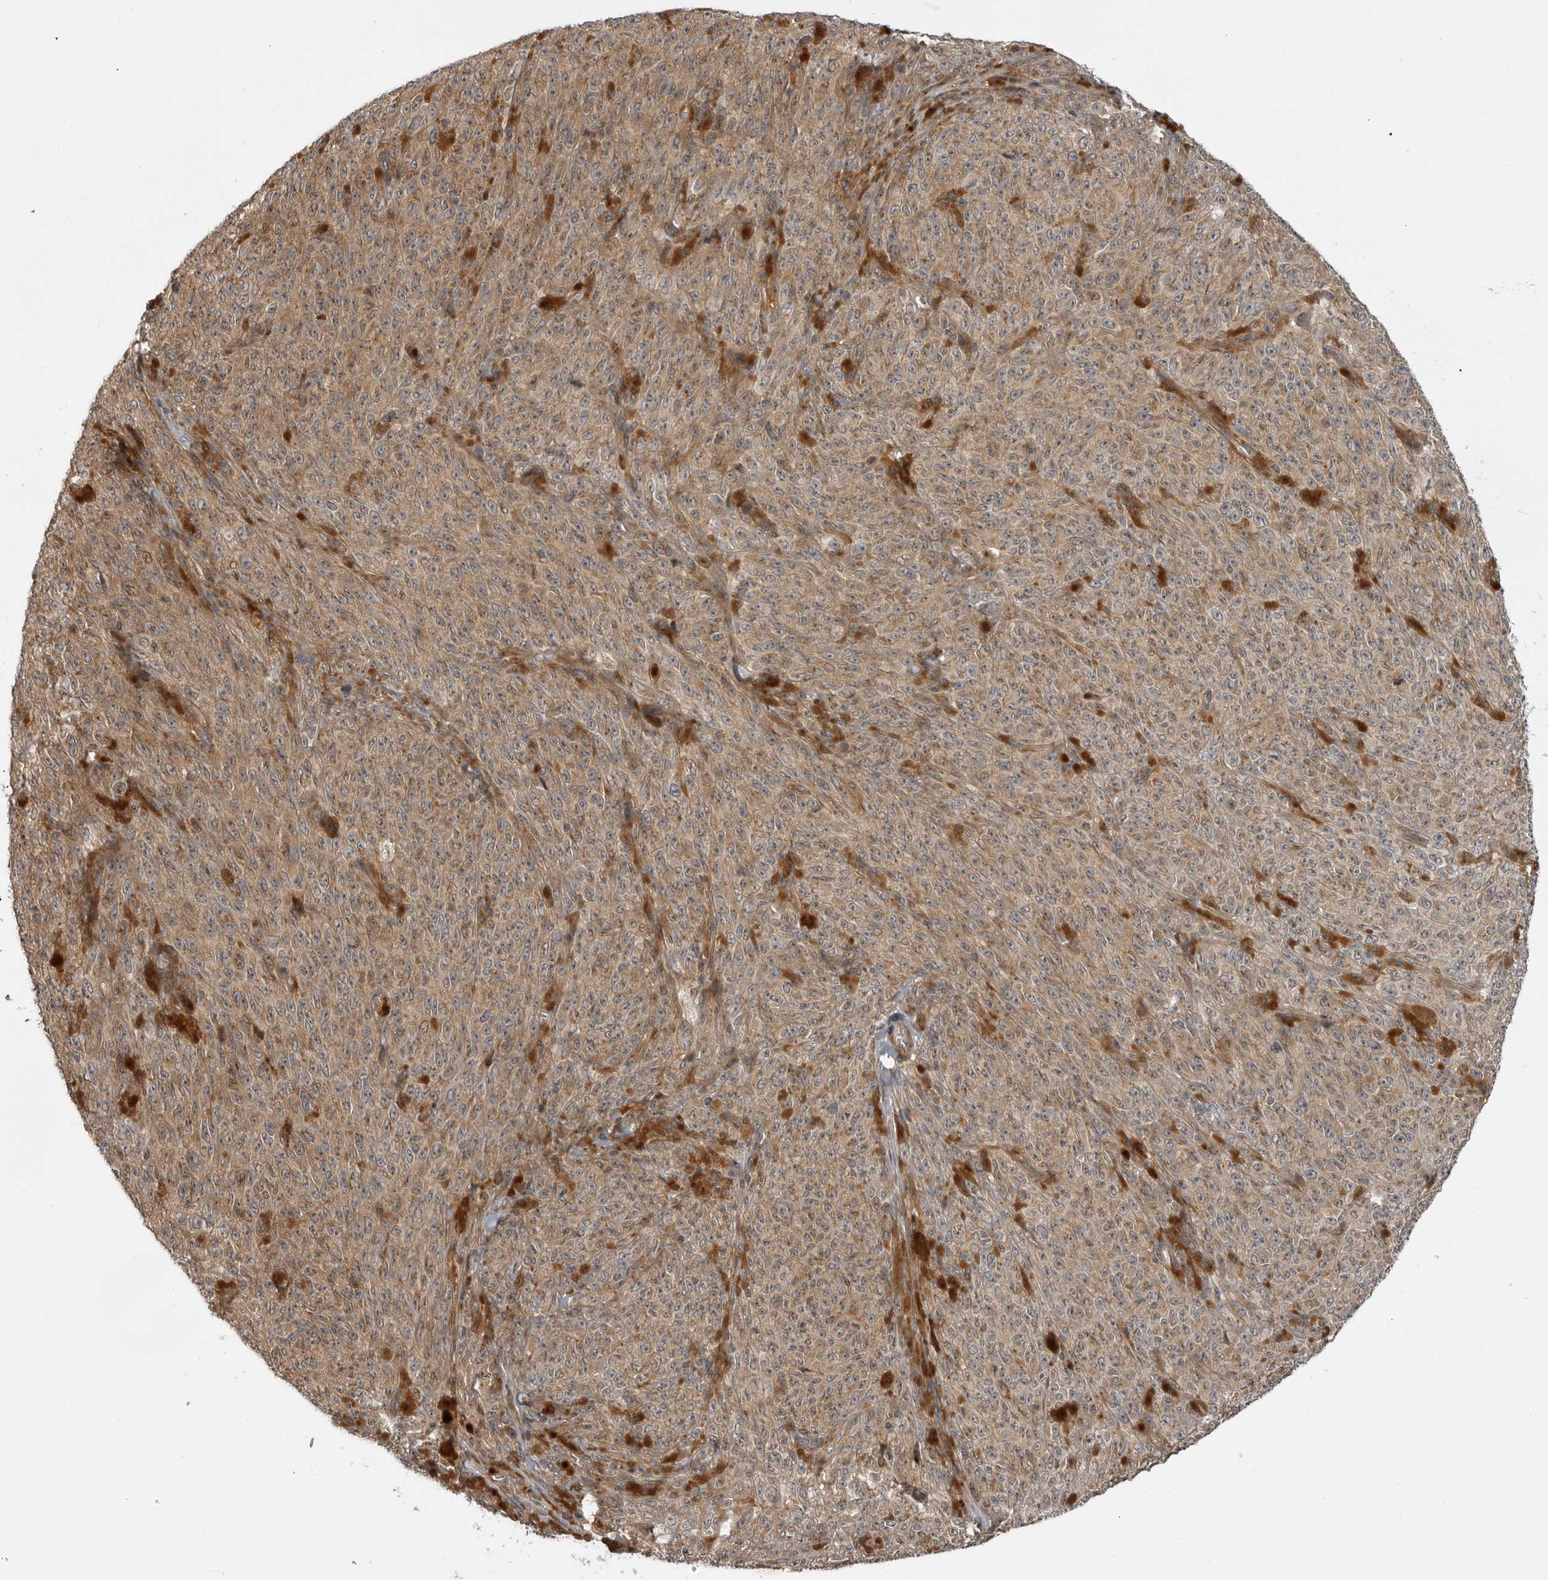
{"staining": {"intensity": "weak", "quantity": ">75%", "location": "cytoplasmic/membranous"}, "tissue": "melanoma", "cell_type": "Tumor cells", "image_type": "cancer", "snomed": [{"axis": "morphology", "description": "Malignant melanoma, NOS"}, {"axis": "topography", "description": "Skin"}], "caption": "The histopathology image reveals a brown stain indicating the presence of a protein in the cytoplasmic/membranous of tumor cells in melanoma. (DAB IHC with brightfield microscopy, high magnification).", "gene": "LRRC45", "patient": {"sex": "female", "age": 82}}